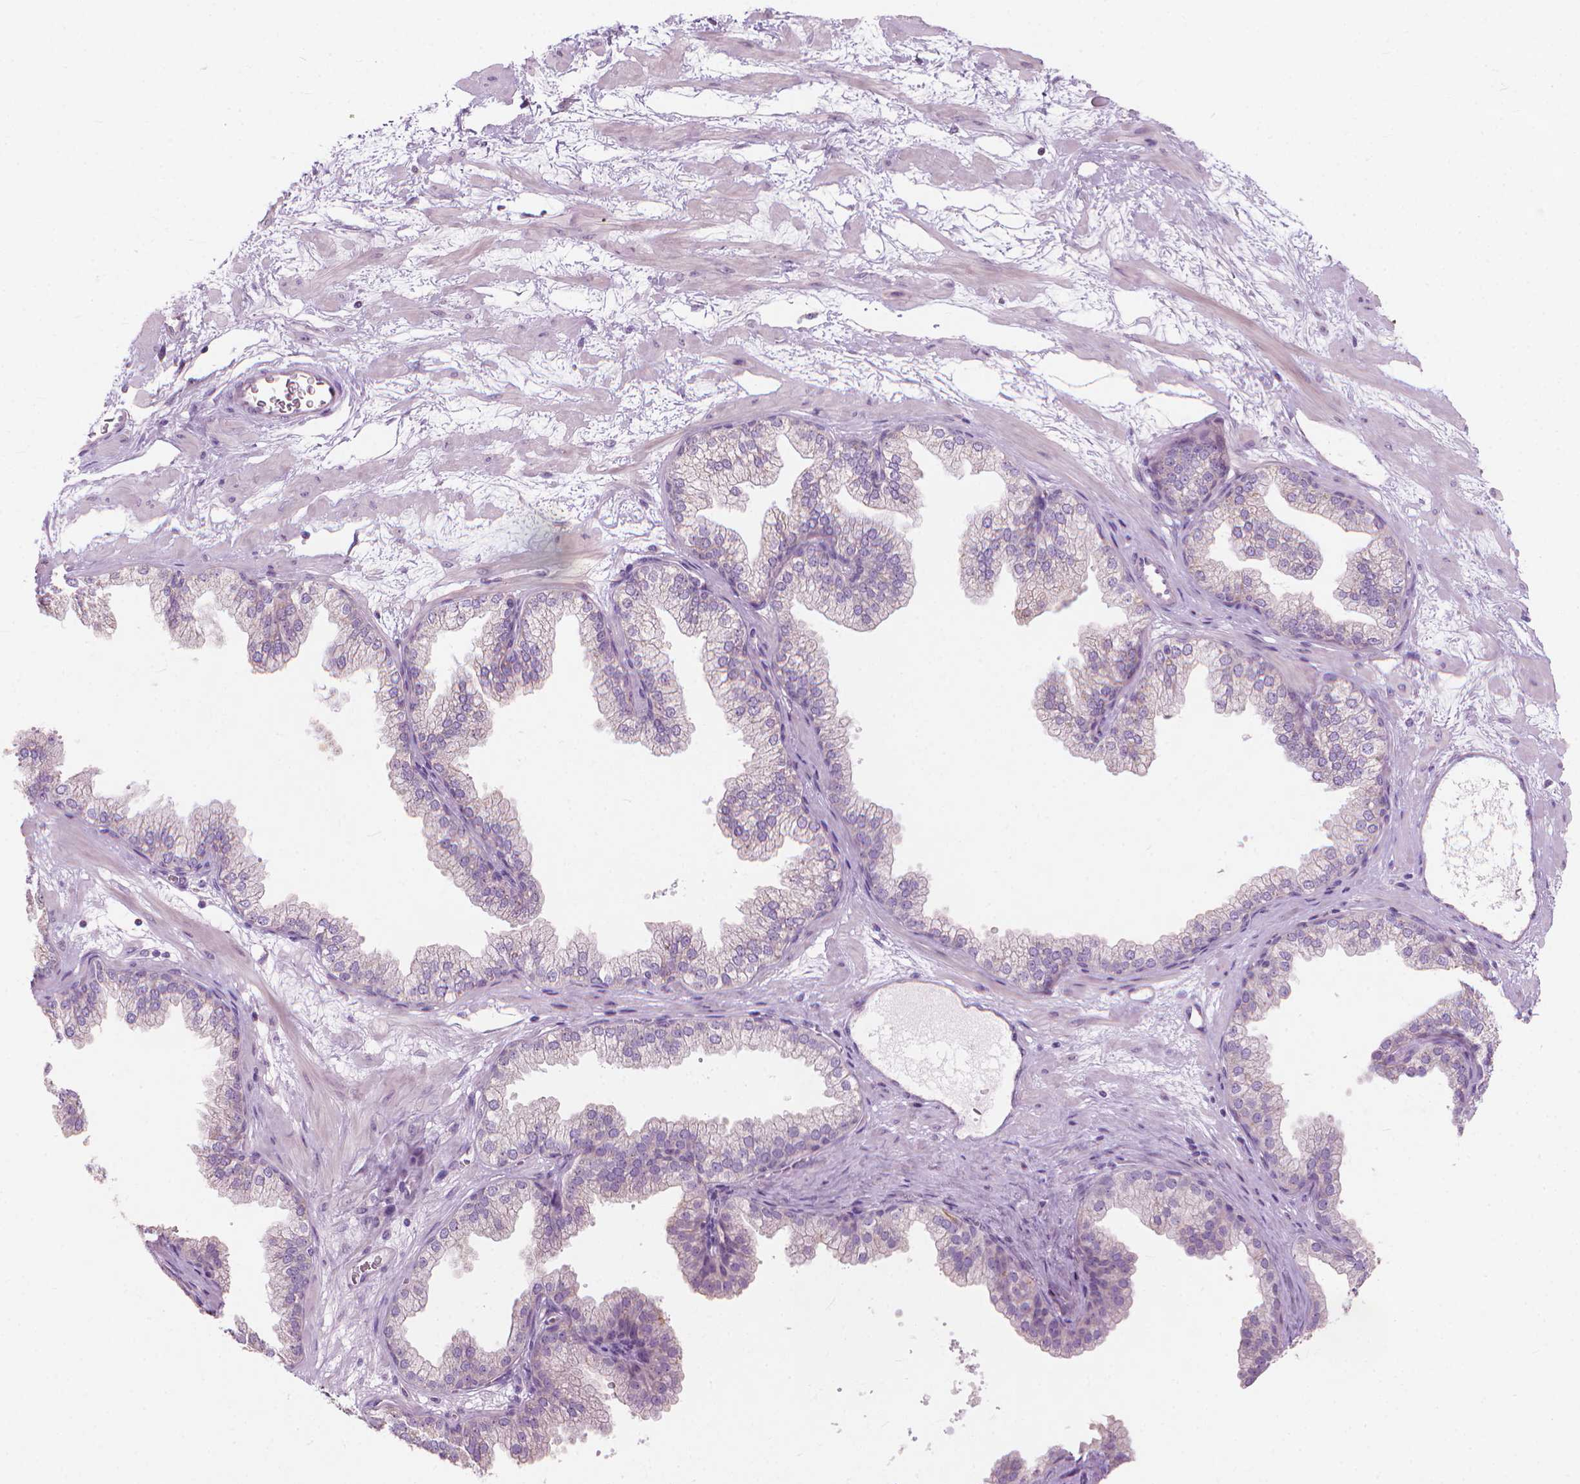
{"staining": {"intensity": "negative", "quantity": "none", "location": "none"}, "tissue": "prostate", "cell_type": "Glandular cells", "image_type": "normal", "snomed": [{"axis": "morphology", "description": "Normal tissue, NOS"}, {"axis": "topography", "description": "Prostate"}], "caption": "IHC image of unremarkable human prostate stained for a protein (brown), which exhibits no positivity in glandular cells. (Brightfield microscopy of DAB immunohistochemistry (IHC) at high magnification).", "gene": "GPRC5A", "patient": {"sex": "male", "age": 37}}